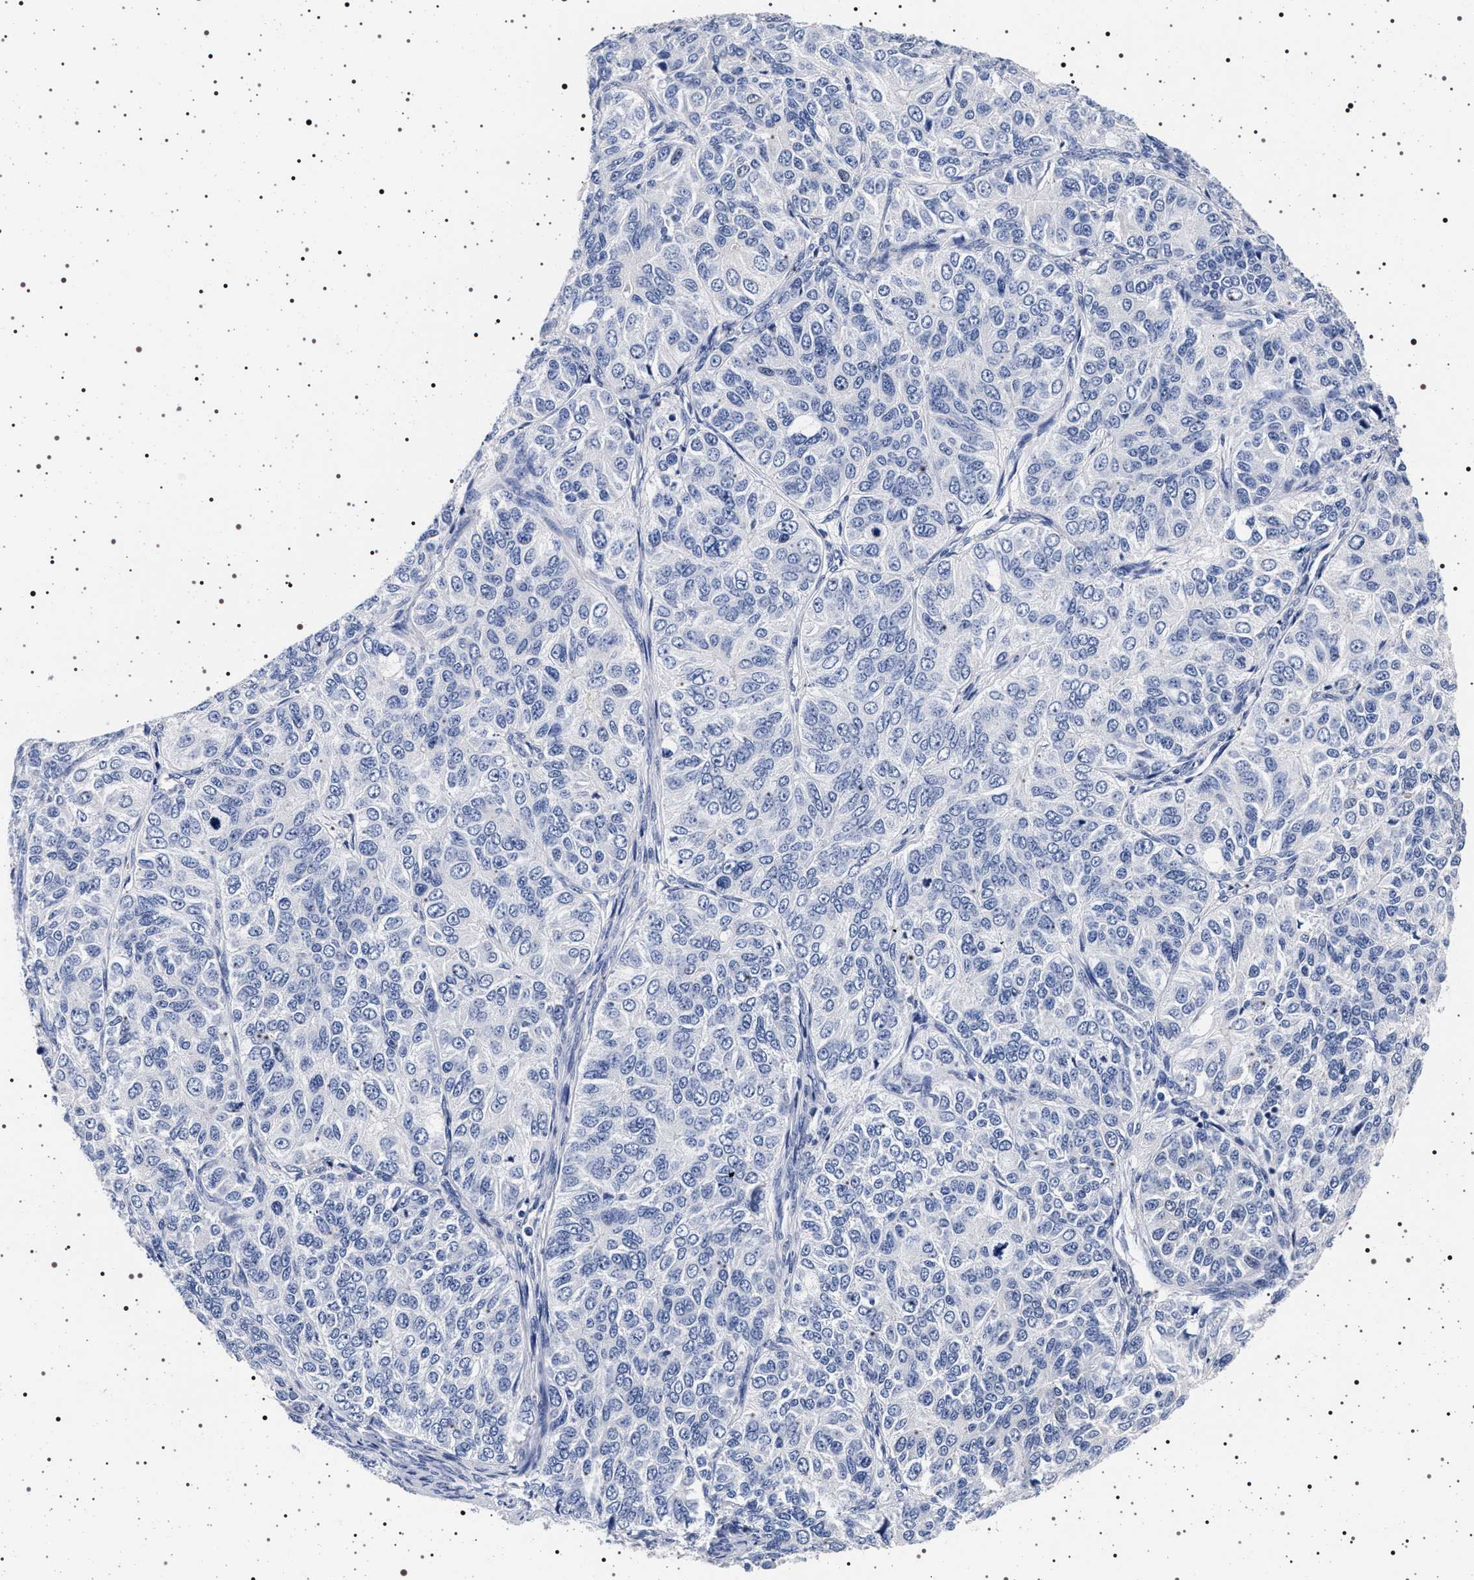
{"staining": {"intensity": "negative", "quantity": "none", "location": "none"}, "tissue": "ovarian cancer", "cell_type": "Tumor cells", "image_type": "cancer", "snomed": [{"axis": "morphology", "description": "Carcinoma, endometroid"}, {"axis": "topography", "description": "Ovary"}], "caption": "Endometroid carcinoma (ovarian) stained for a protein using immunohistochemistry (IHC) shows no positivity tumor cells.", "gene": "MAPK10", "patient": {"sex": "female", "age": 51}}